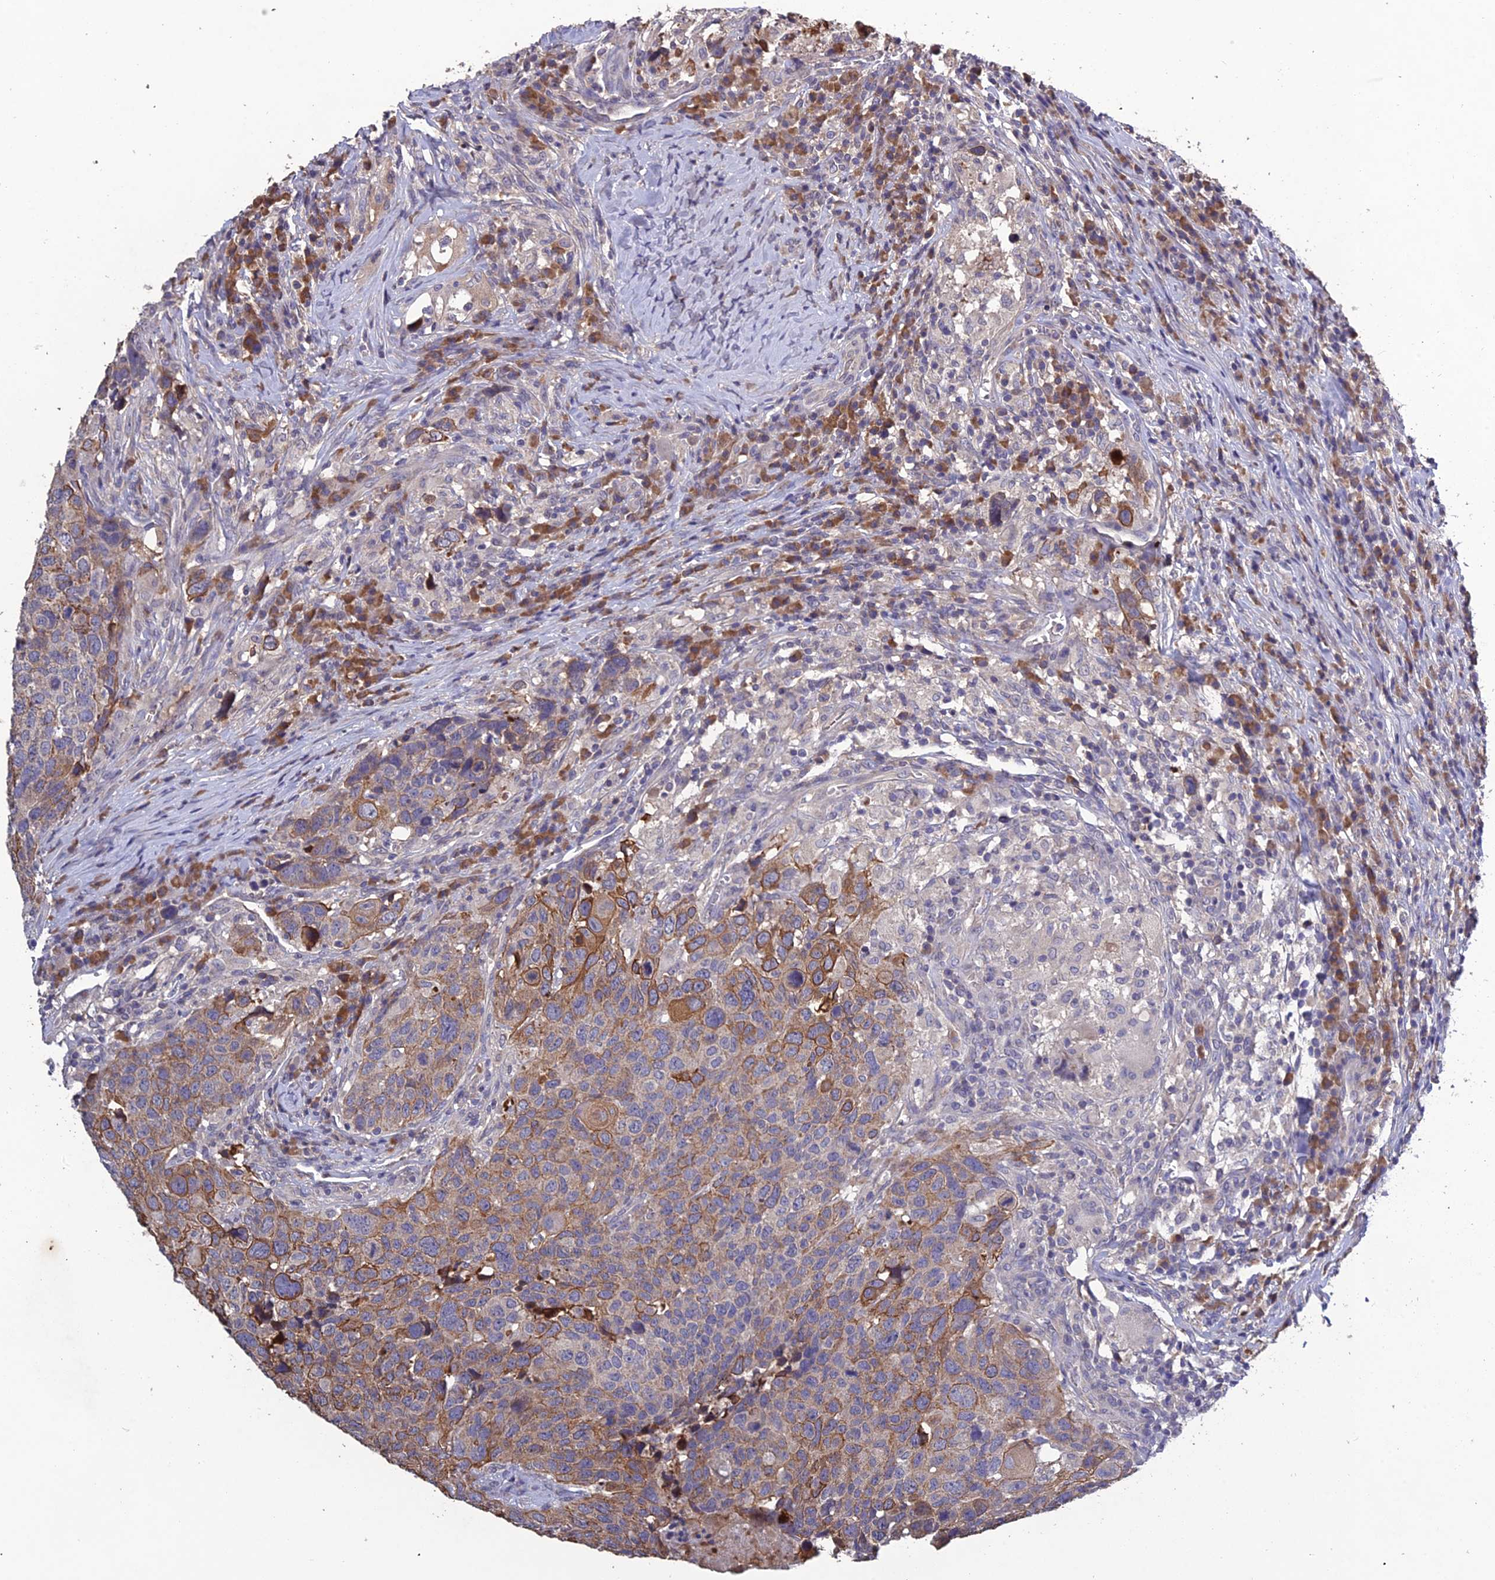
{"staining": {"intensity": "moderate", "quantity": "25%-75%", "location": "cytoplasmic/membranous"}, "tissue": "head and neck cancer", "cell_type": "Tumor cells", "image_type": "cancer", "snomed": [{"axis": "morphology", "description": "Squamous cell carcinoma, NOS"}, {"axis": "topography", "description": "Head-Neck"}], "caption": "Immunohistochemical staining of human head and neck squamous cell carcinoma displays medium levels of moderate cytoplasmic/membranous staining in approximately 25%-75% of tumor cells.", "gene": "SLC39A13", "patient": {"sex": "male", "age": 66}}